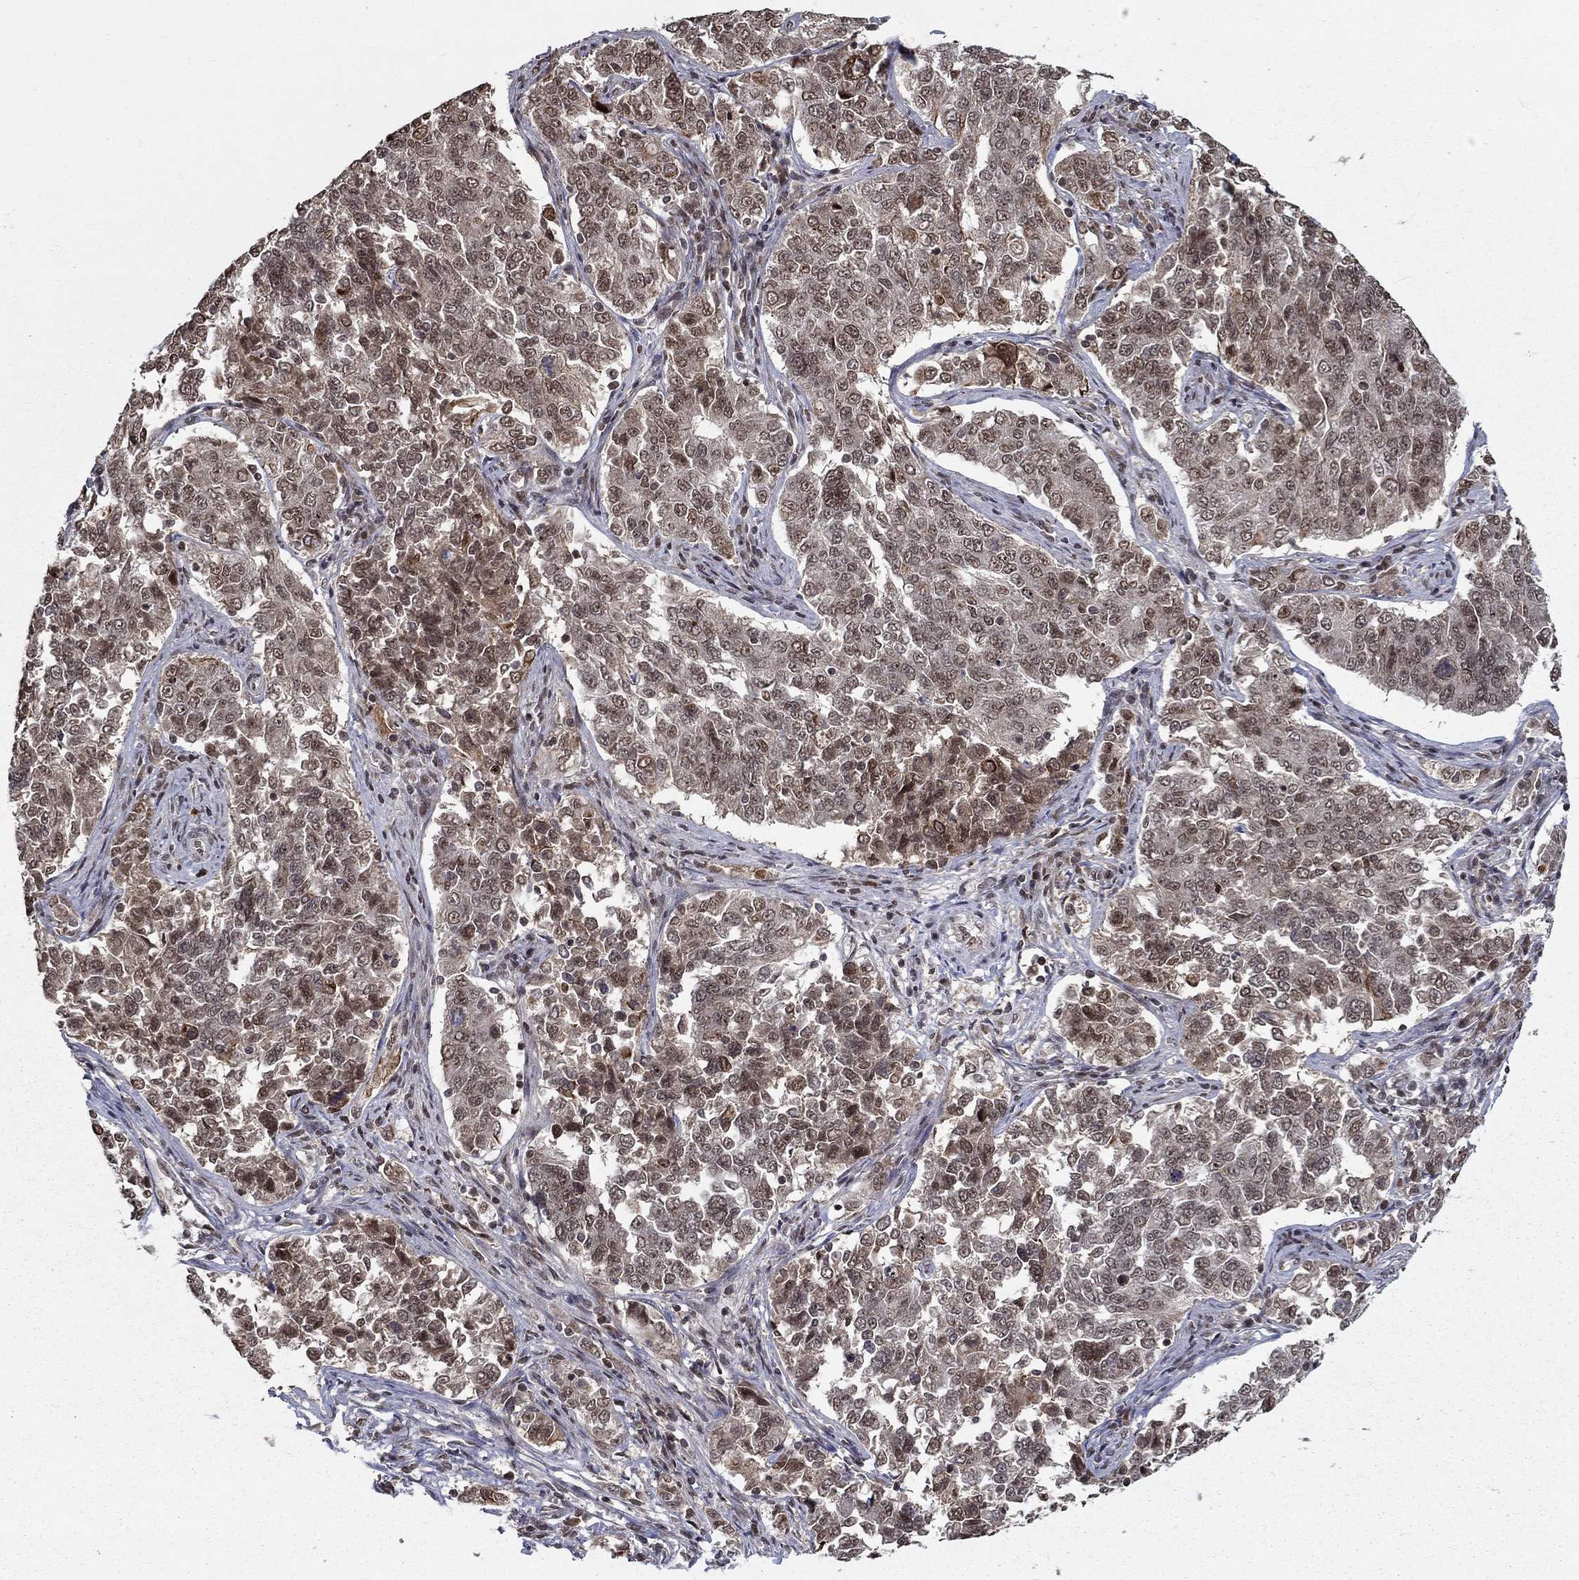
{"staining": {"intensity": "moderate", "quantity": "<25%", "location": "cytoplasmic/membranous"}, "tissue": "endometrial cancer", "cell_type": "Tumor cells", "image_type": "cancer", "snomed": [{"axis": "morphology", "description": "Adenocarcinoma, NOS"}, {"axis": "topography", "description": "Endometrium"}], "caption": "Immunohistochemistry (IHC) (DAB (3,3'-diaminobenzidine)) staining of endometrial cancer (adenocarcinoma) exhibits moderate cytoplasmic/membranous protein positivity in about <25% of tumor cells.", "gene": "CDCA7L", "patient": {"sex": "female", "age": 43}}